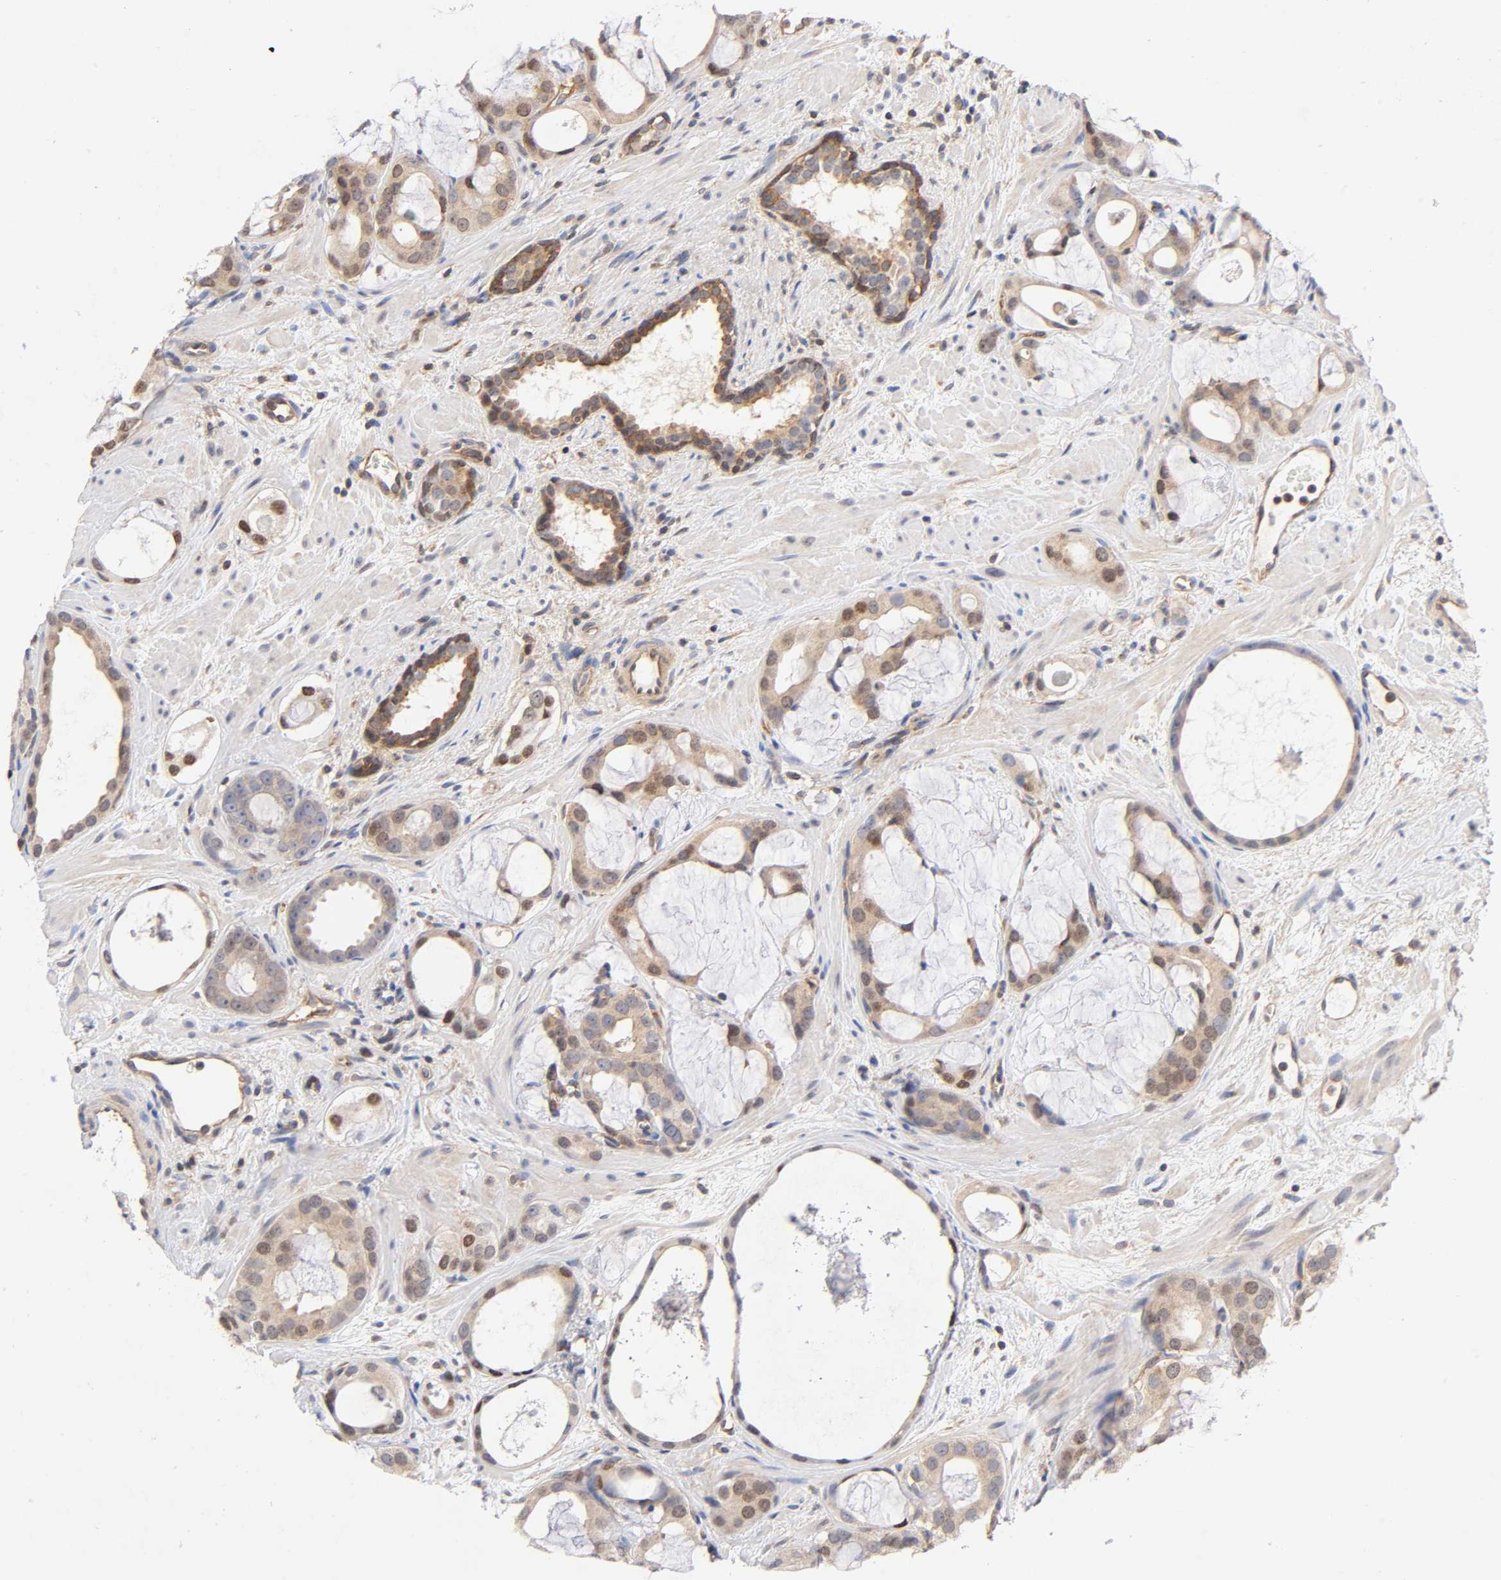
{"staining": {"intensity": "moderate", "quantity": "25%-75%", "location": "cytoplasmic/membranous,nuclear"}, "tissue": "prostate cancer", "cell_type": "Tumor cells", "image_type": "cancer", "snomed": [{"axis": "morphology", "description": "Adenocarcinoma, Low grade"}, {"axis": "topography", "description": "Prostate"}], "caption": "A high-resolution photomicrograph shows IHC staining of low-grade adenocarcinoma (prostate), which exhibits moderate cytoplasmic/membranous and nuclear positivity in about 25%-75% of tumor cells. (brown staining indicates protein expression, while blue staining denotes nuclei).", "gene": "PAFAH1B1", "patient": {"sex": "male", "age": 57}}